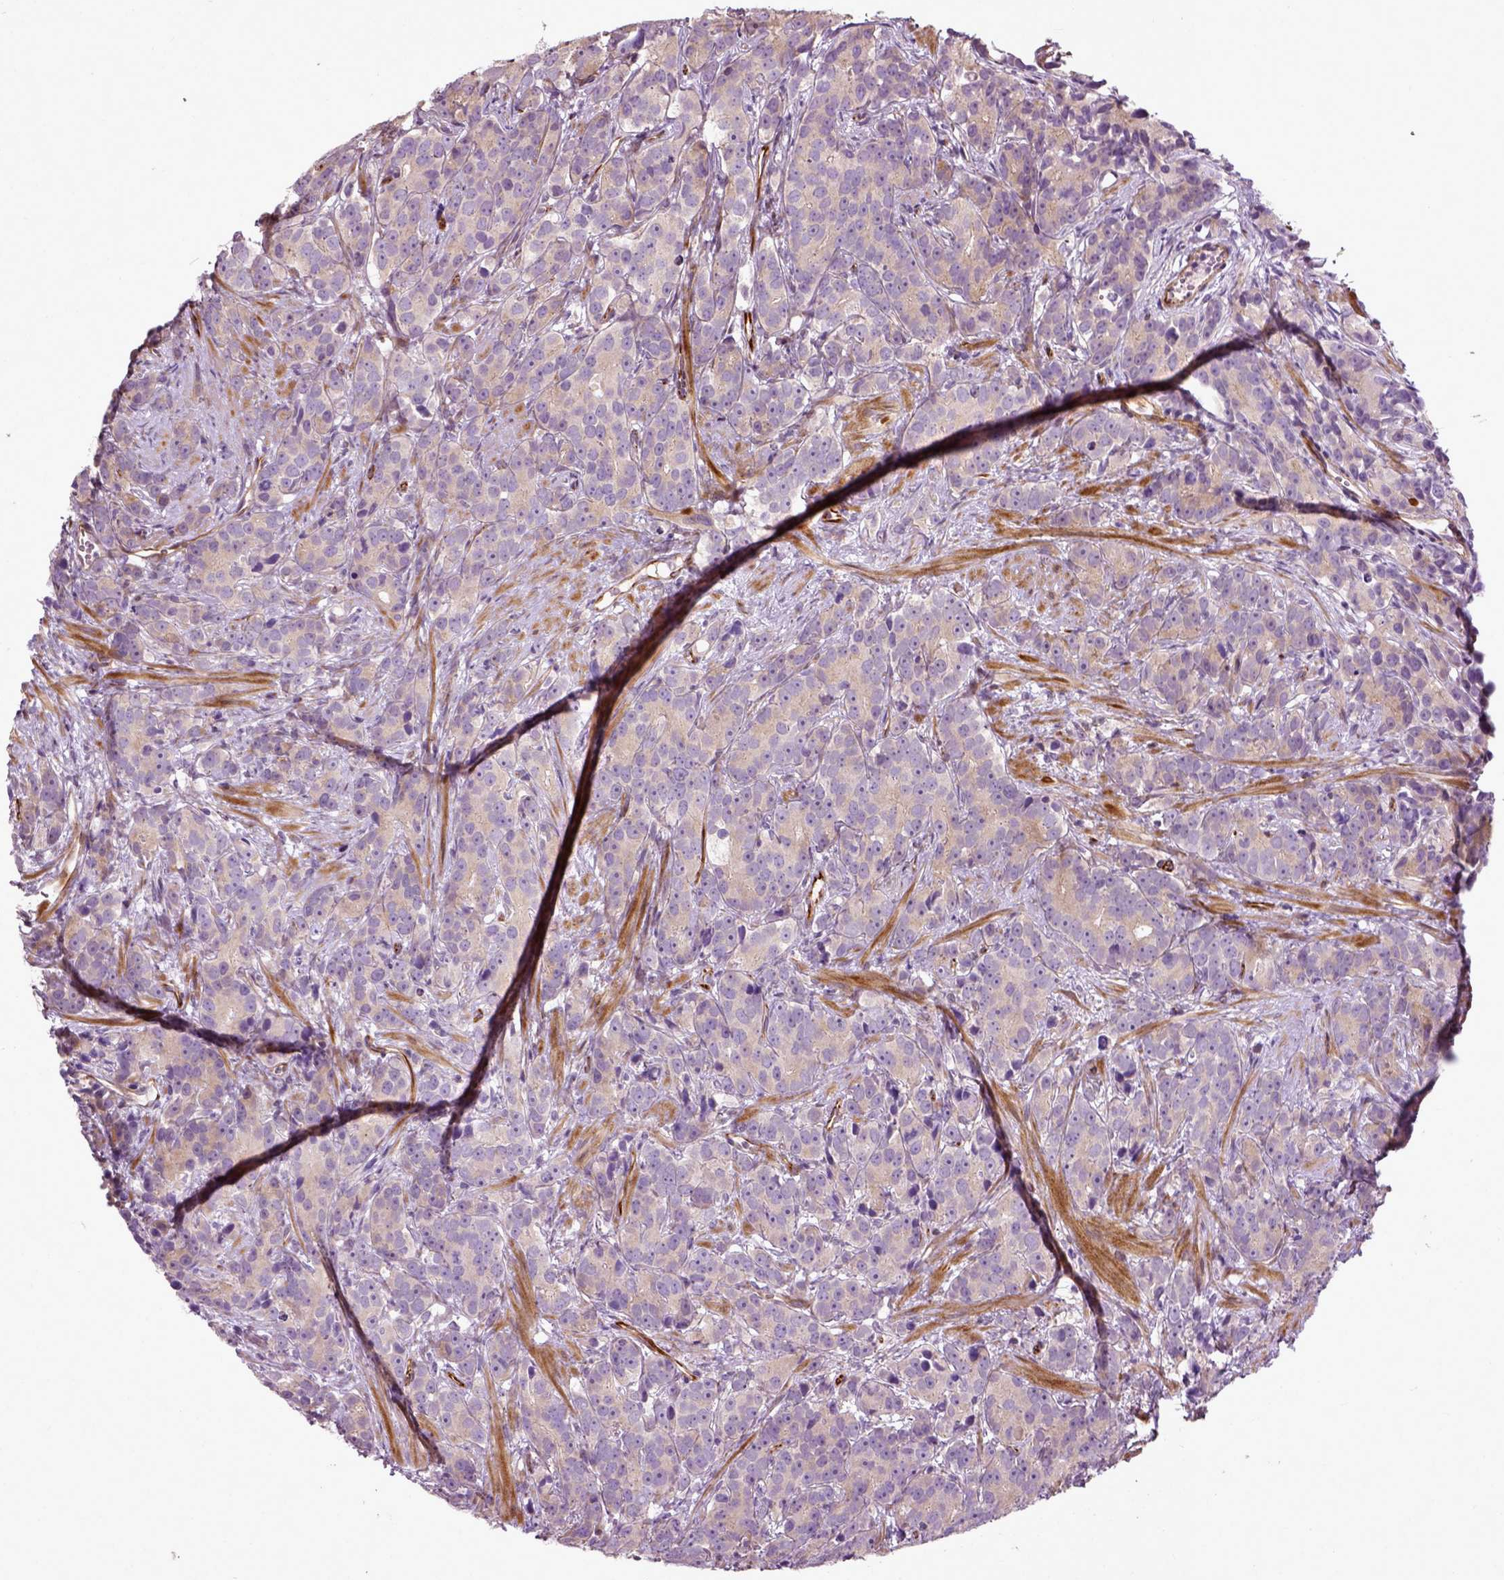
{"staining": {"intensity": "negative", "quantity": "none", "location": "none"}, "tissue": "prostate cancer", "cell_type": "Tumor cells", "image_type": "cancer", "snomed": [{"axis": "morphology", "description": "Adenocarcinoma, High grade"}, {"axis": "topography", "description": "Prostate"}], "caption": "This is a histopathology image of immunohistochemistry (IHC) staining of prostate adenocarcinoma (high-grade), which shows no staining in tumor cells. (DAB (3,3'-diaminobenzidine) immunohistochemistry, high magnification).", "gene": "PKP3", "patient": {"sex": "male", "age": 90}}